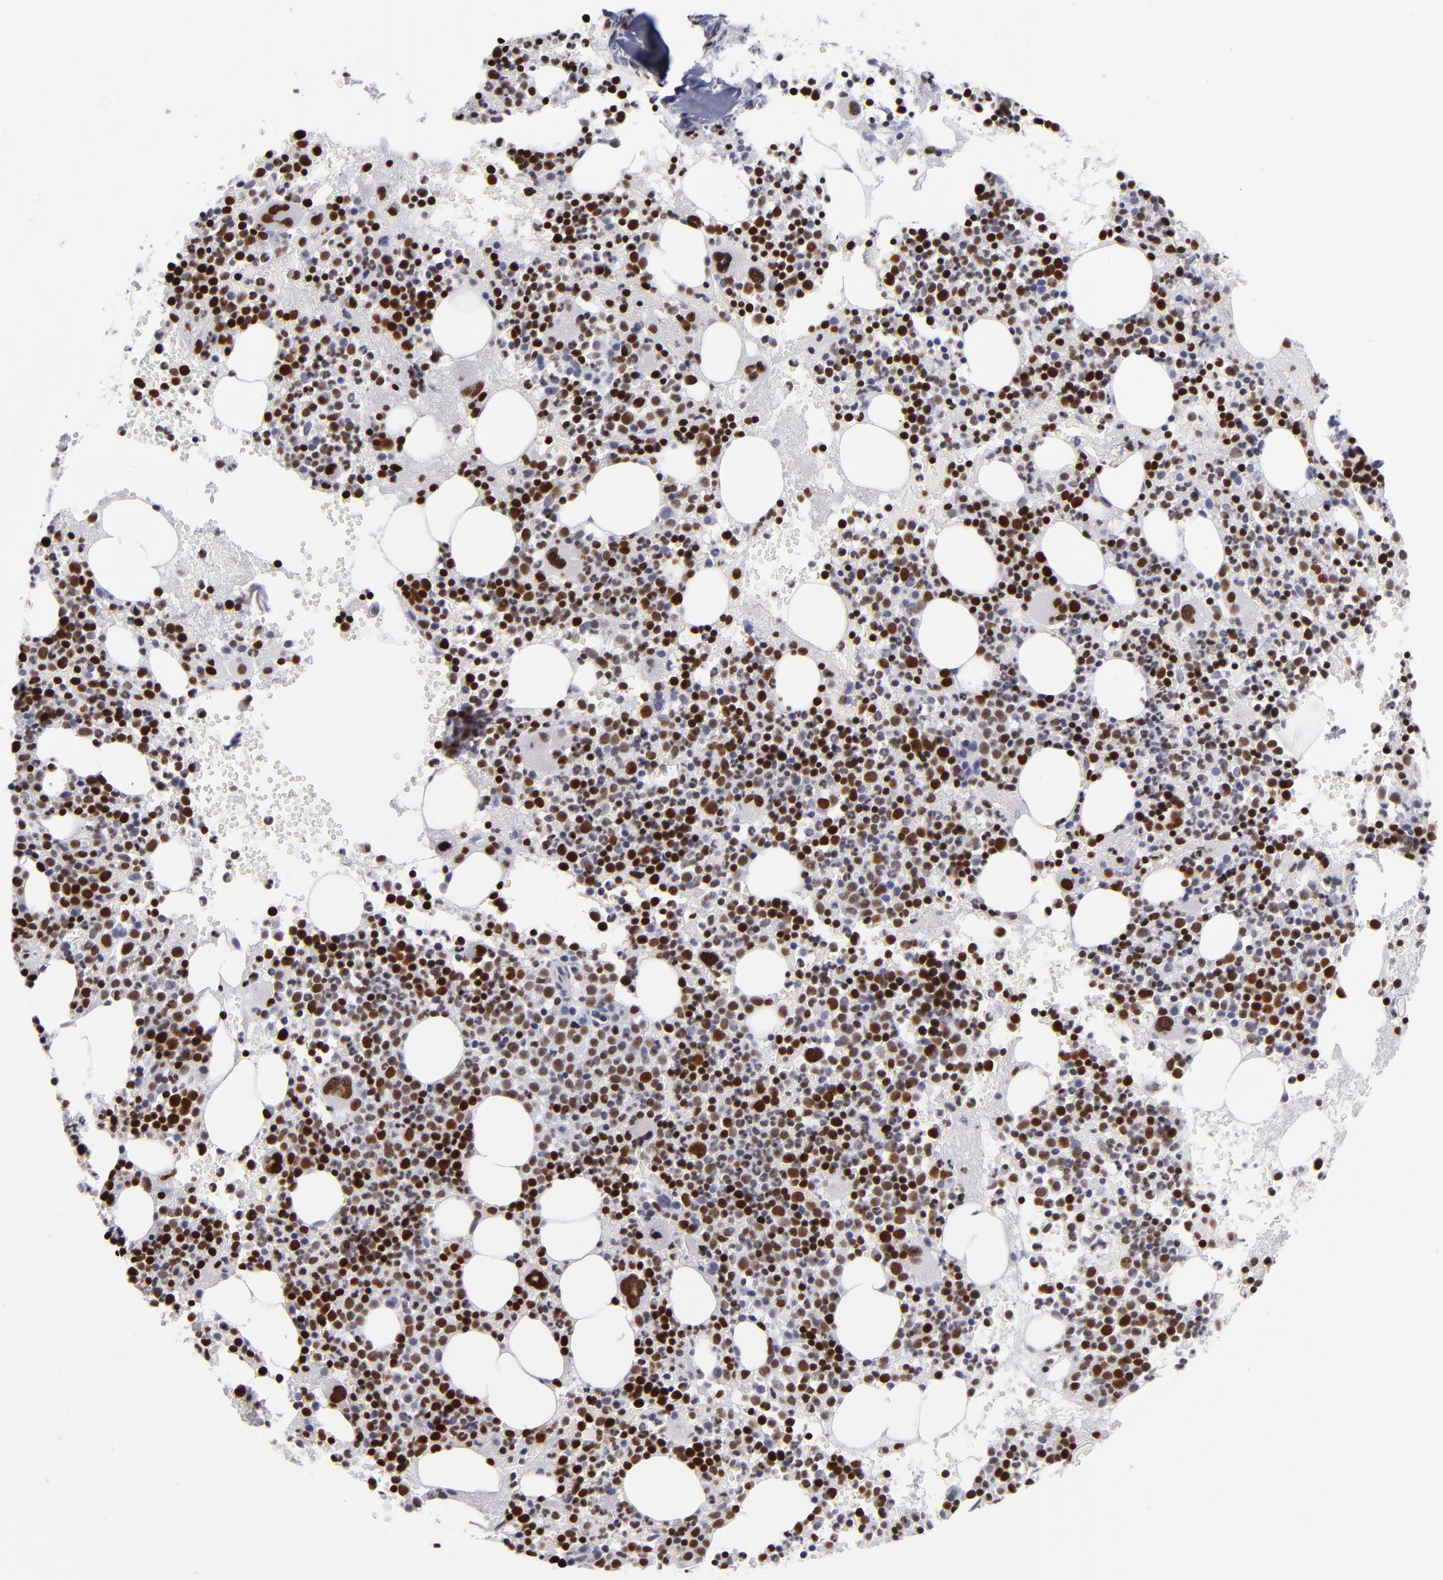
{"staining": {"intensity": "strong", "quantity": "25%-75%", "location": "nuclear"}, "tissue": "bone marrow", "cell_type": "Hematopoietic cells", "image_type": "normal", "snomed": [{"axis": "morphology", "description": "Normal tissue, NOS"}, {"axis": "topography", "description": "Bone marrow"}], "caption": "The immunohistochemical stain shows strong nuclear positivity in hematopoietic cells of unremarkable bone marrow. (DAB (3,3'-diaminobenzidine) IHC with brightfield microscopy, high magnification).", "gene": "POLA1", "patient": {"sex": "male", "age": 34}}